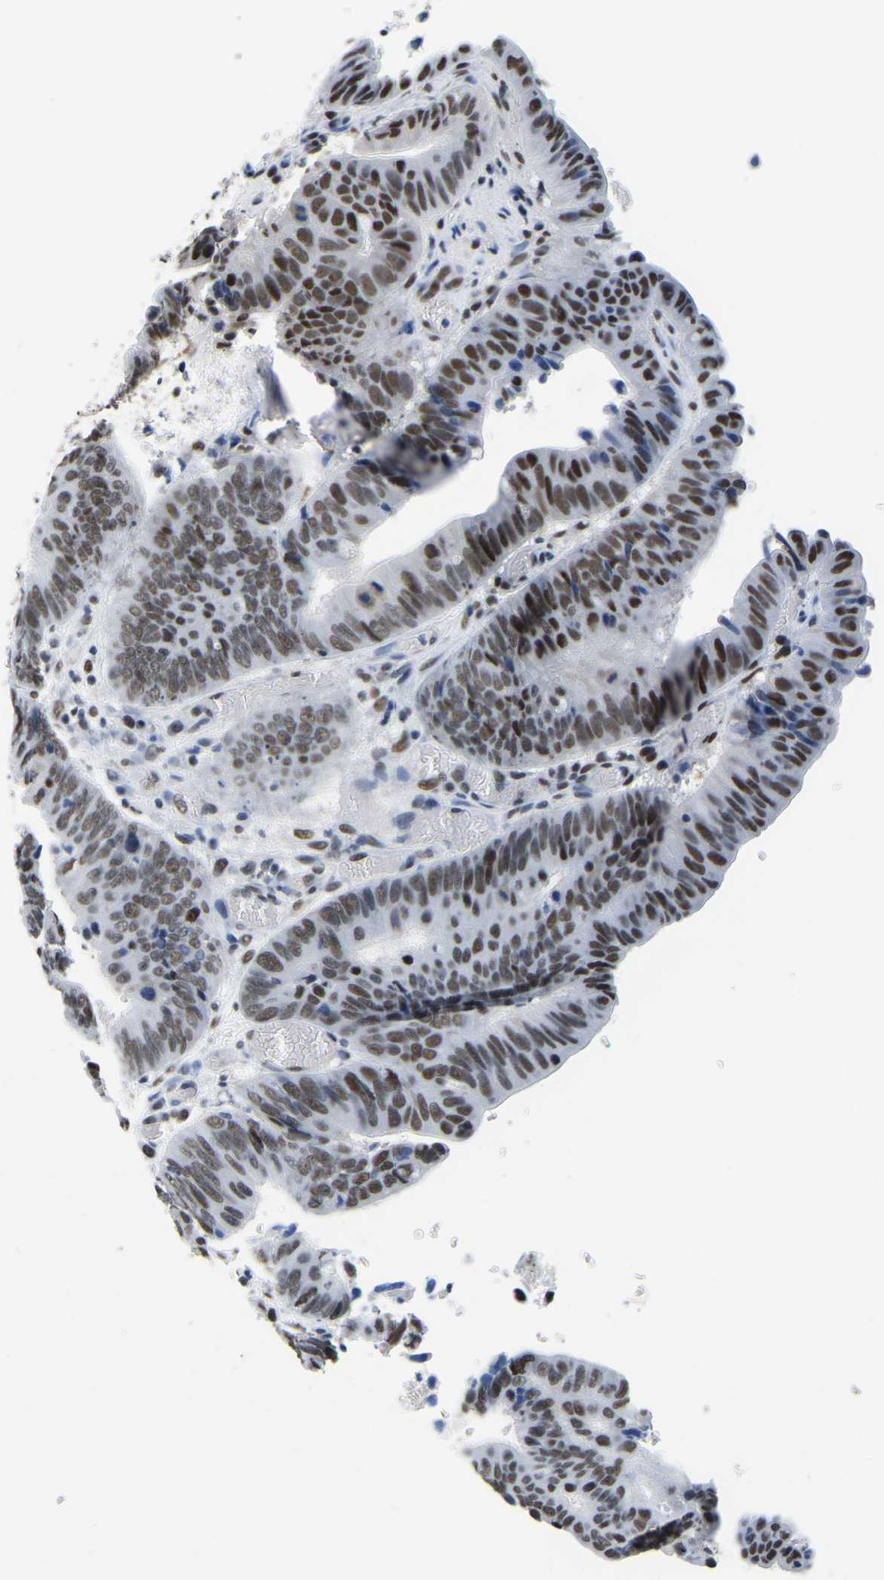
{"staining": {"intensity": "moderate", "quantity": ">75%", "location": "nuclear"}, "tissue": "colorectal cancer", "cell_type": "Tumor cells", "image_type": "cancer", "snomed": [{"axis": "morphology", "description": "Normal tissue, NOS"}, {"axis": "morphology", "description": "Adenocarcinoma, NOS"}, {"axis": "topography", "description": "Rectum"}, {"axis": "topography", "description": "Peripheral nerve tissue"}], "caption": "Adenocarcinoma (colorectal) stained for a protein (brown) exhibits moderate nuclear positive expression in approximately >75% of tumor cells.", "gene": "UBA1", "patient": {"sex": "male", "age": 92}}